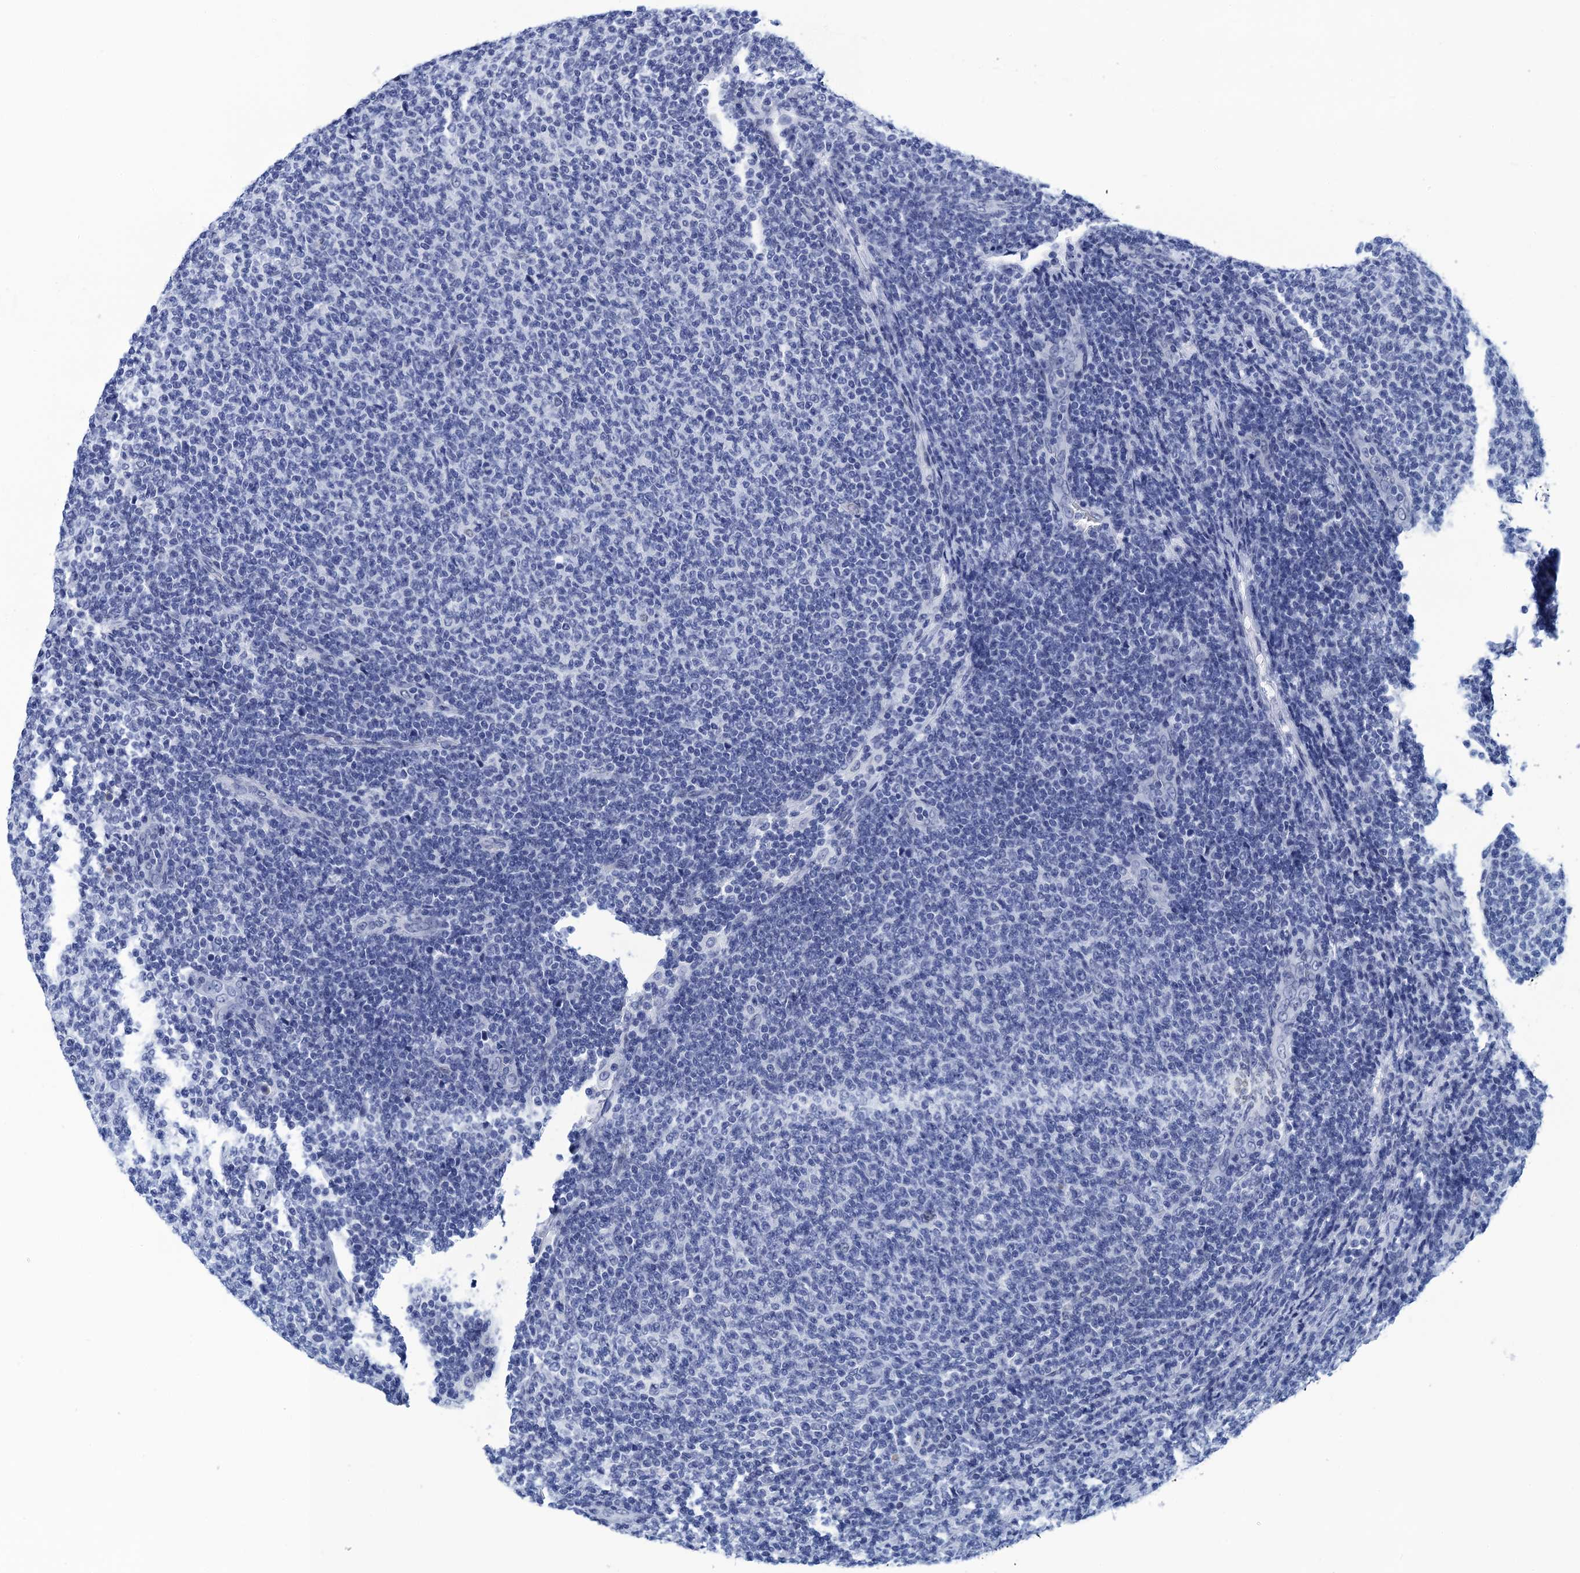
{"staining": {"intensity": "negative", "quantity": "none", "location": "none"}, "tissue": "lymphoma", "cell_type": "Tumor cells", "image_type": "cancer", "snomed": [{"axis": "morphology", "description": "Malignant lymphoma, non-Hodgkin's type, Low grade"}, {"axis": "topography", "description": "Lymph node"}], "caption": "Immunohistochemical staining of low-grade malignant lymphoma, non-Hodgkin's type exhibits no significant staining in tumor cells. Brightfield microscopy of immunohistochemistry (IHC) stained with DAB (brown) and hematoxylin (blue), captured at high magnification.", "gene": "METTL25", "patient": {"sex": "male", "age": 66}}